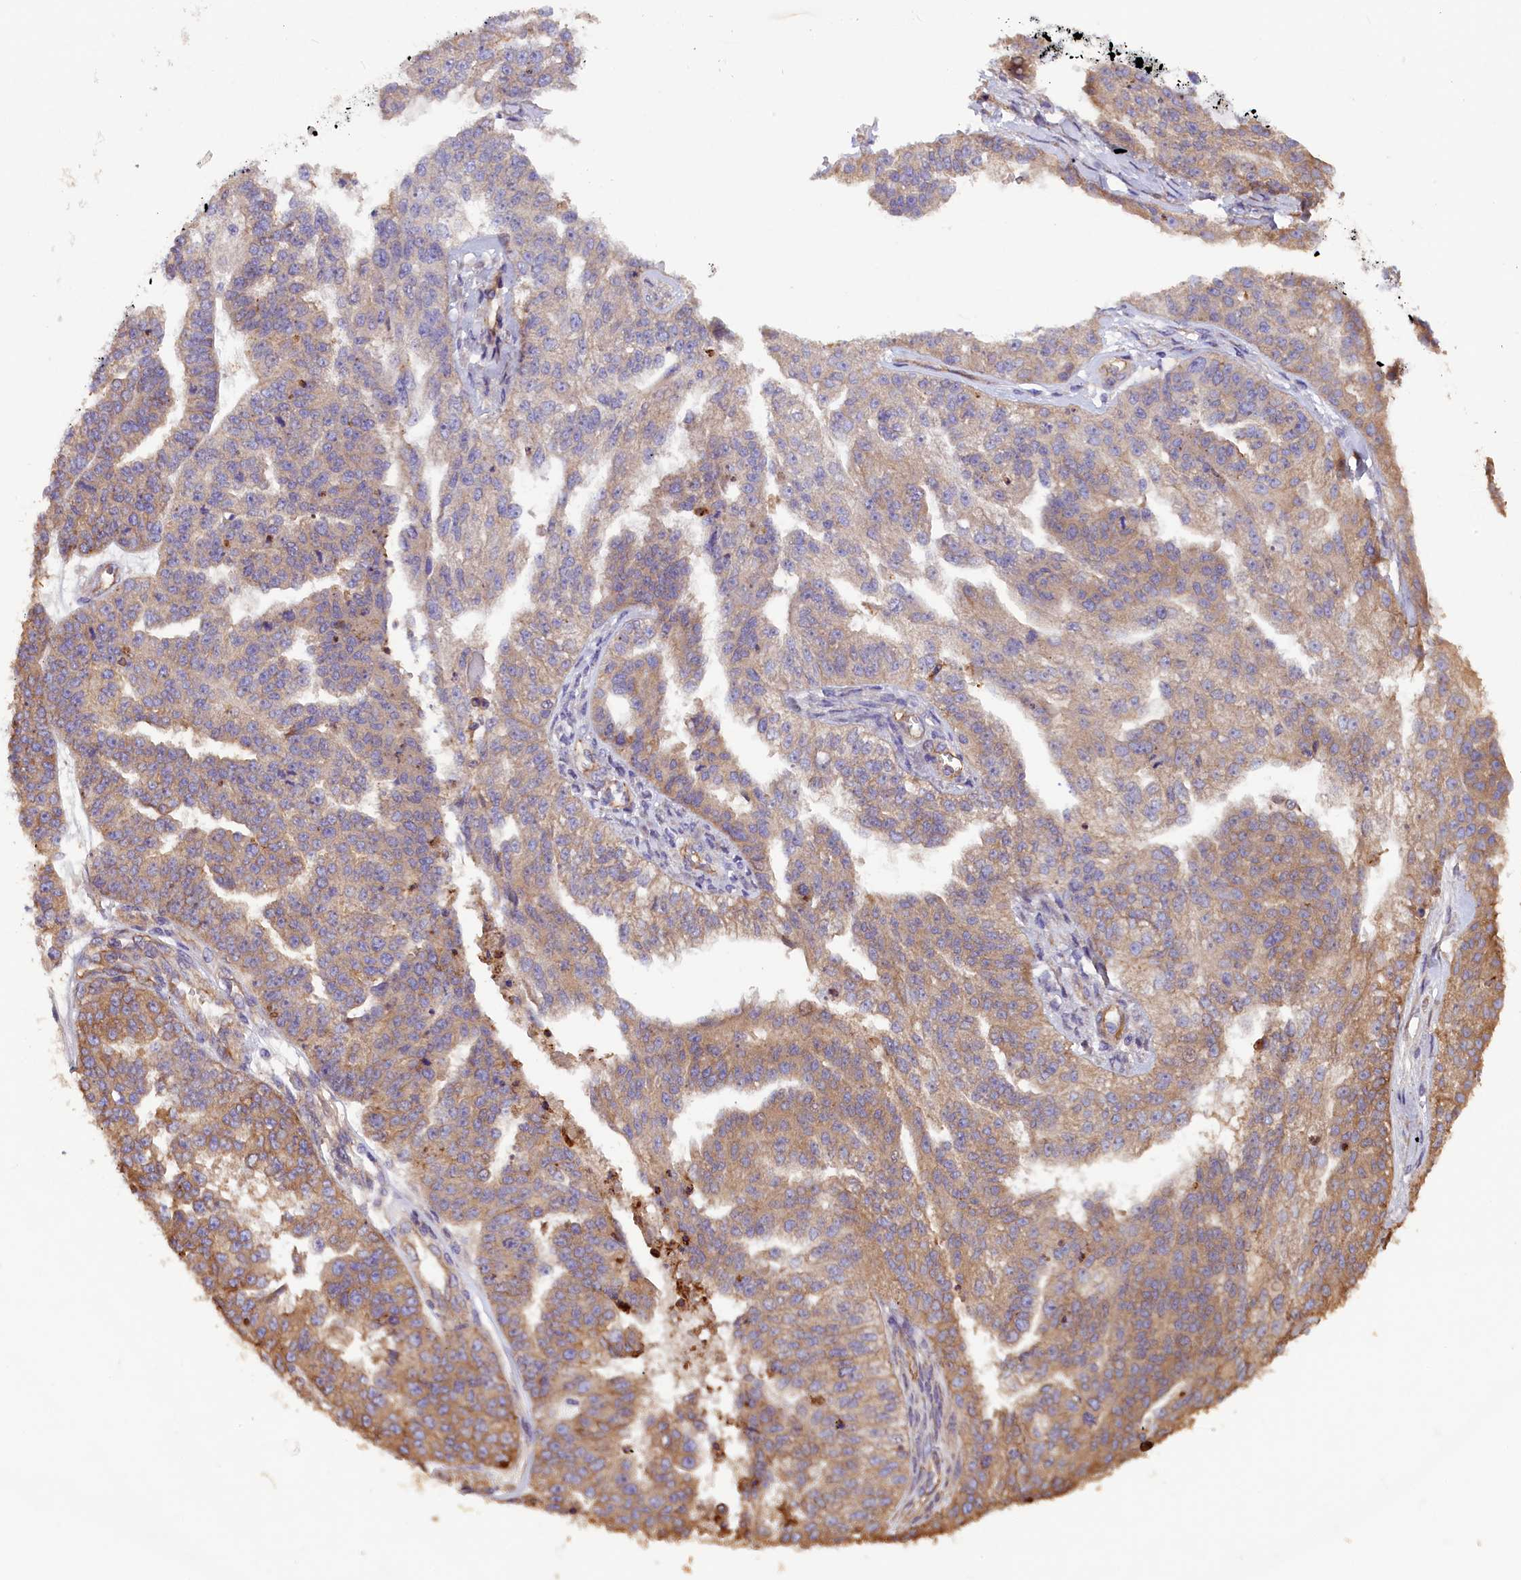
{"staining": {"intensity": "moderate", "quantity": "25%-75%", "location": "cytoplasmic/membranous"}, "tissue": "ovarian cancer", "cell_type": "Tumor cells", "image_type": "cancer", "snomed": [{"axis": "morphology", "description": "Cystadenocarcinoma, serous, NOS"}, {"axis": "topography", "description": "Ovary"}], "caption": "Immunohistochemical staining of human ovarian cancer (serous cystadenocarcinoma) shows medium levels of moderate cytoplasmic/membranous protein expression in approximately 25%-75% of tumor cells.", "gene": "ERMARD", "patient": {"sex": "female", "age": 58}}